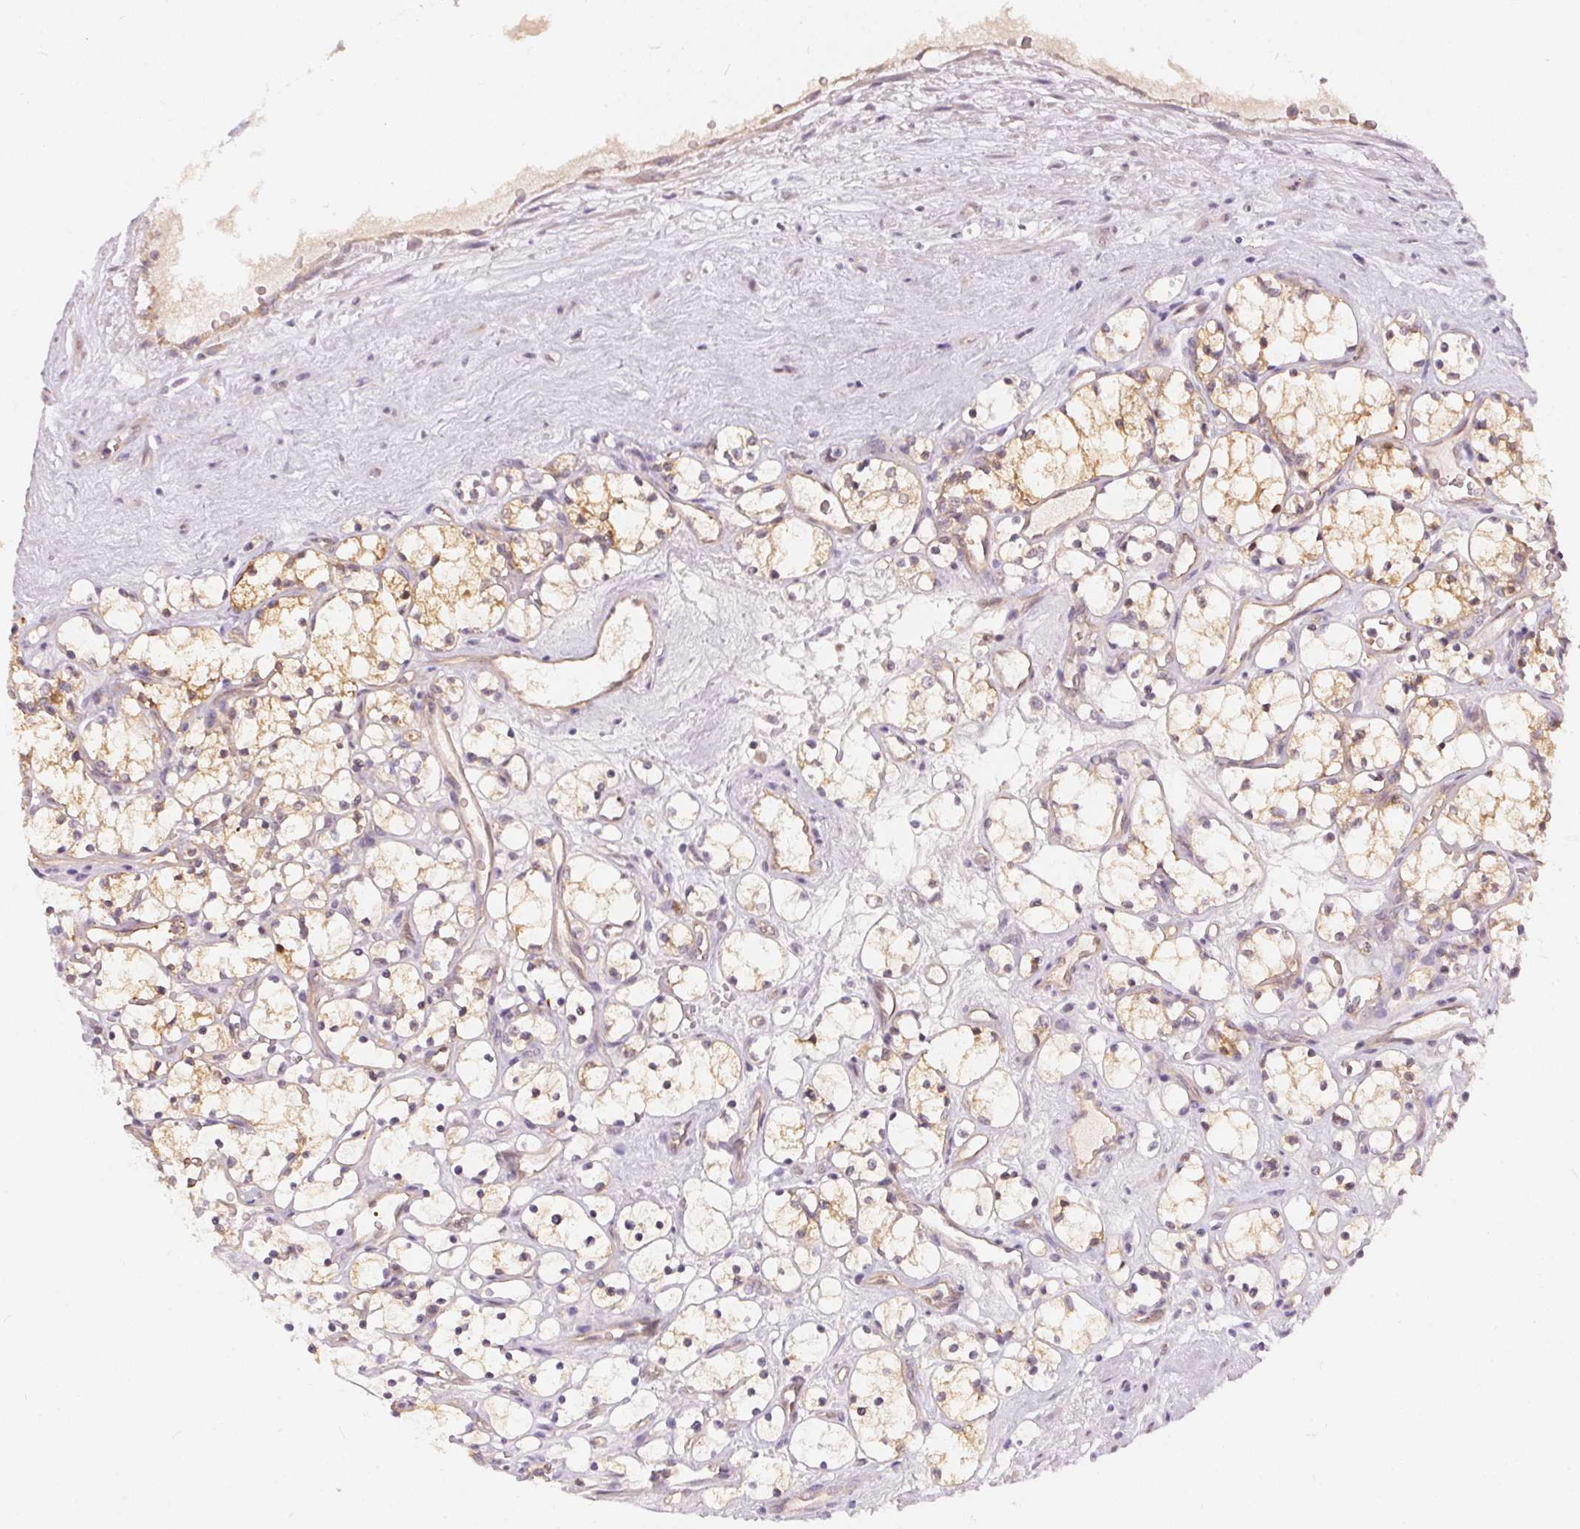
{"staining": {"intensity": "weak", "quantity": ">75%", "location": "cytoplasmic/membranous"}, "tissue": "renal cancer", "cell_type": "Tumor cells", "image_type": "cancer", "snomed": [{"axis": "morphology", "description": "Adenocarcinoma, NOS"}, {"axis": "topography", "description": "Kidney"}], "caption": "Protein positivity by immunohistochemistry exhibits weak cytoplasmic/membranous positivity in approximately >75% of tumor cells in renal cancer.", "gene": "BLMH", "patient": {"sex": "female", "age": 69}}